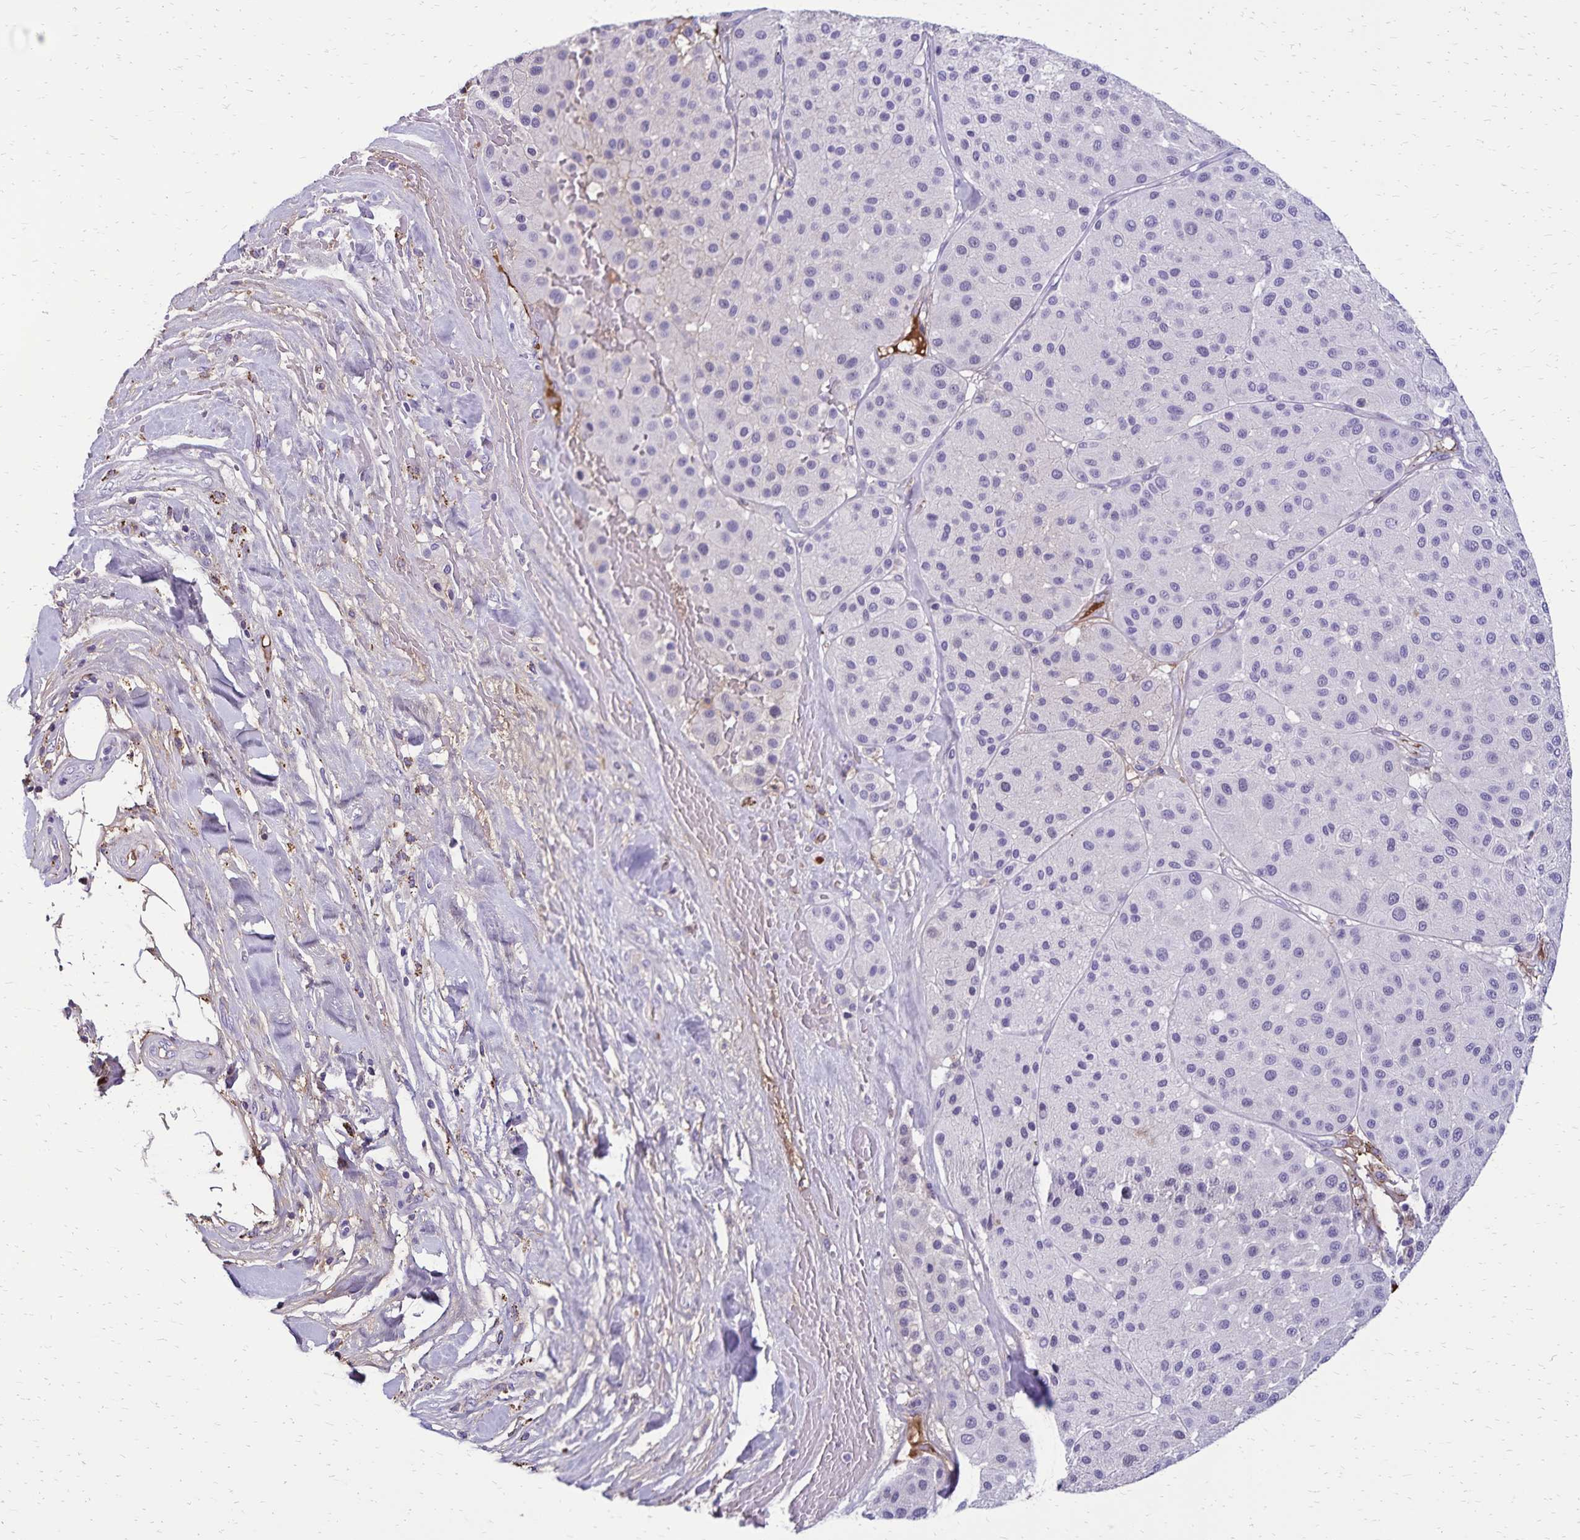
{"staining": {"intensity": "negative", "quantity": "none", "location": "none"}, "tissue": "melanoma", "cell_type": "Tumor cells", "image_type": "cancer", "snomed": [{"axis": "morphology", "description": "Malignant melanoma, Metastatic site"}, {"axis": "topography", "description": "Smooth muscle"}], "caption": "A high-resolution image shows IHC staining of malignant melanoma (metastatic site), which reveals no significant positivity in tumor cells. (Brightfield microscopy of DAB (3,3'-diaminobenzidine) immunohistochemistry (IHC) at high magnification).", "gene": "CD27", "patient": {"sex": "male", "age": 41}}